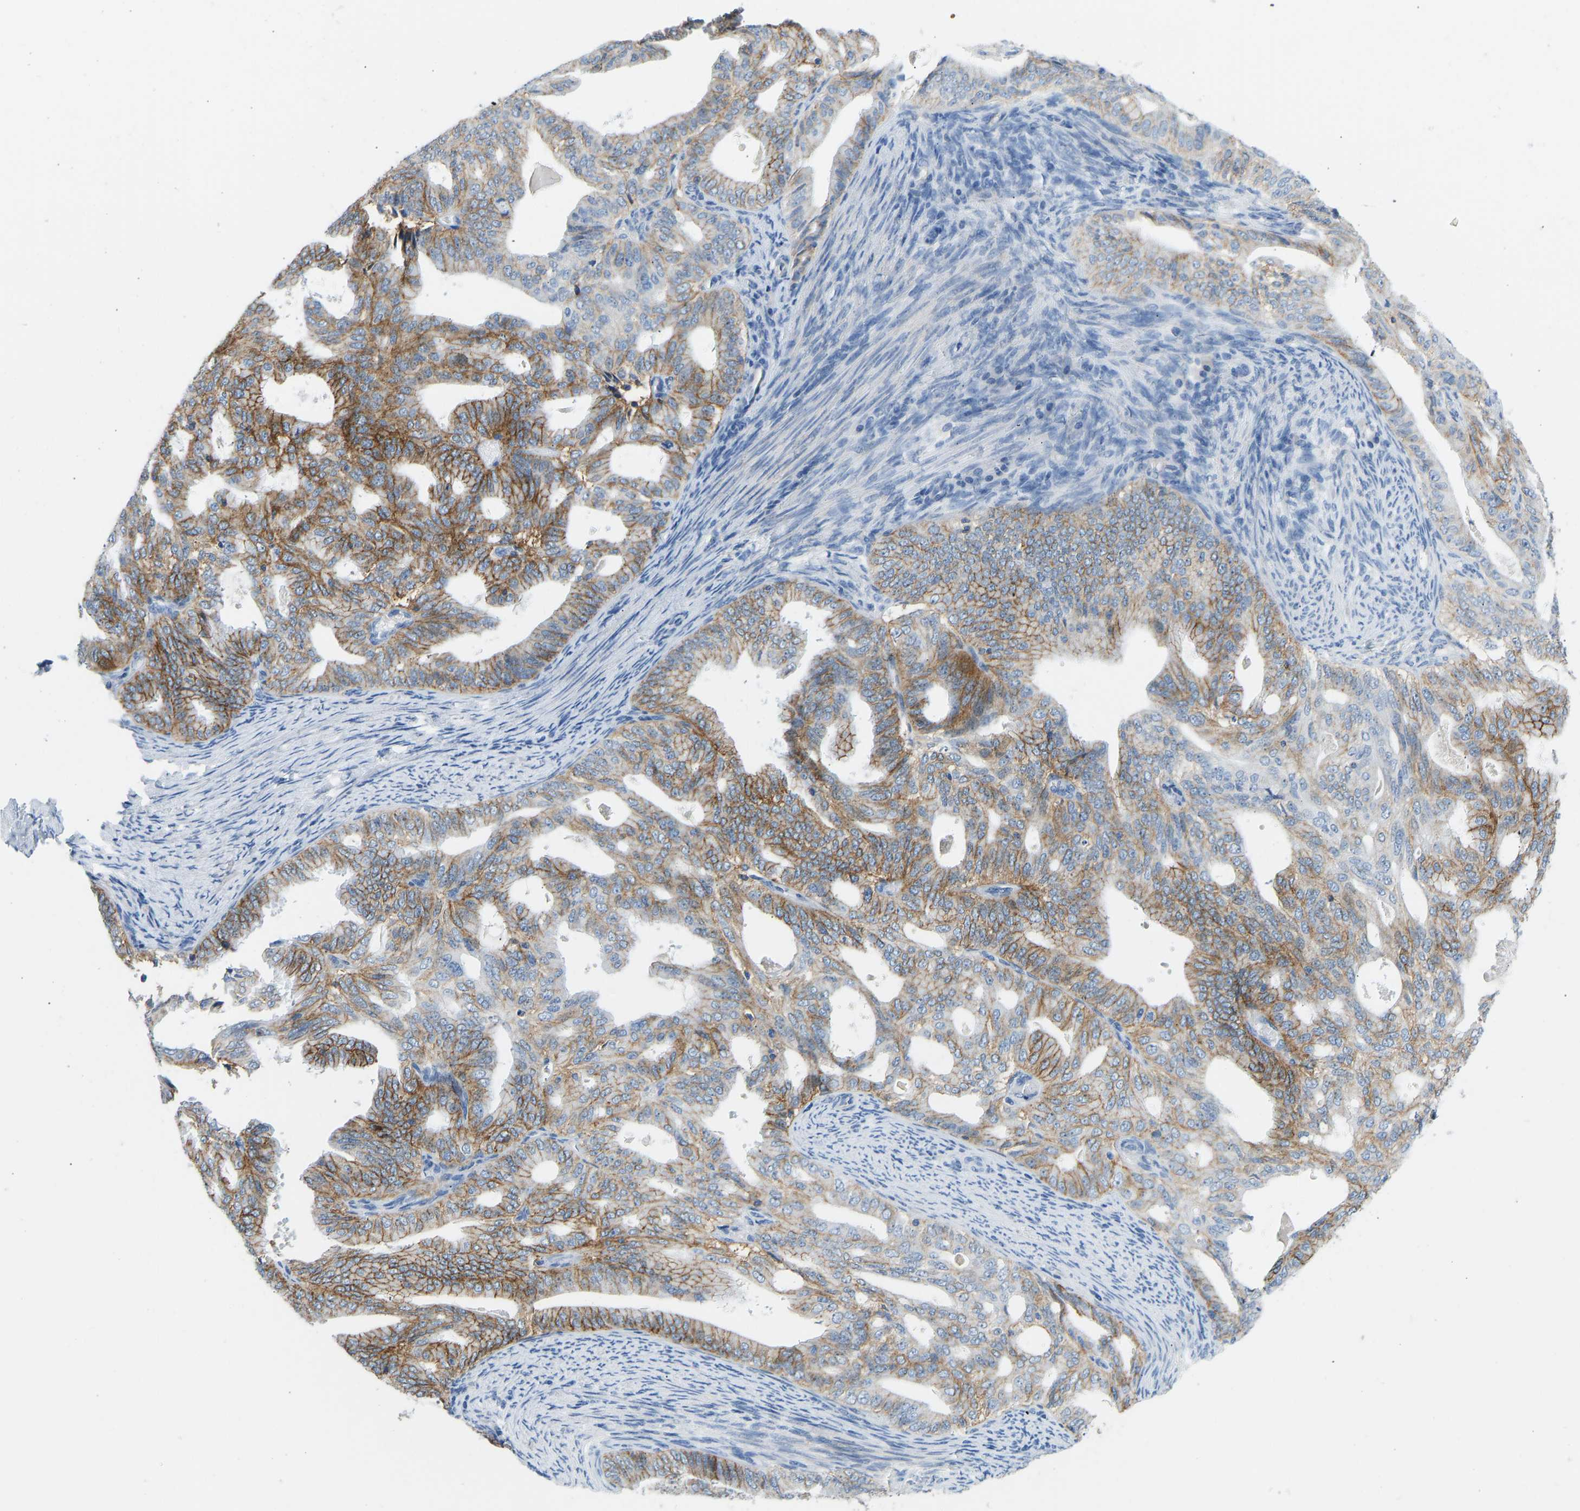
{"staining": {"intensity": "moderate", "quantity": ">75%", "location": "cytoplasmic/membranous"}, "tissue": "endometrial cancer", "cell_type": "Tumor cells", "image_type": "cancer", "snomed": [{"axis": "morphology", "description": "Adenocarcinoma, NOS"}, {"axis": "topography", "description": "Endometrium"}], "caption": "Human endometrial adenocarcinoma stained with a protein marker exhibits moderate staining in tumor cells.", "gene": "ATP1A1", "patient": {"sex": "female", "age": 58}}